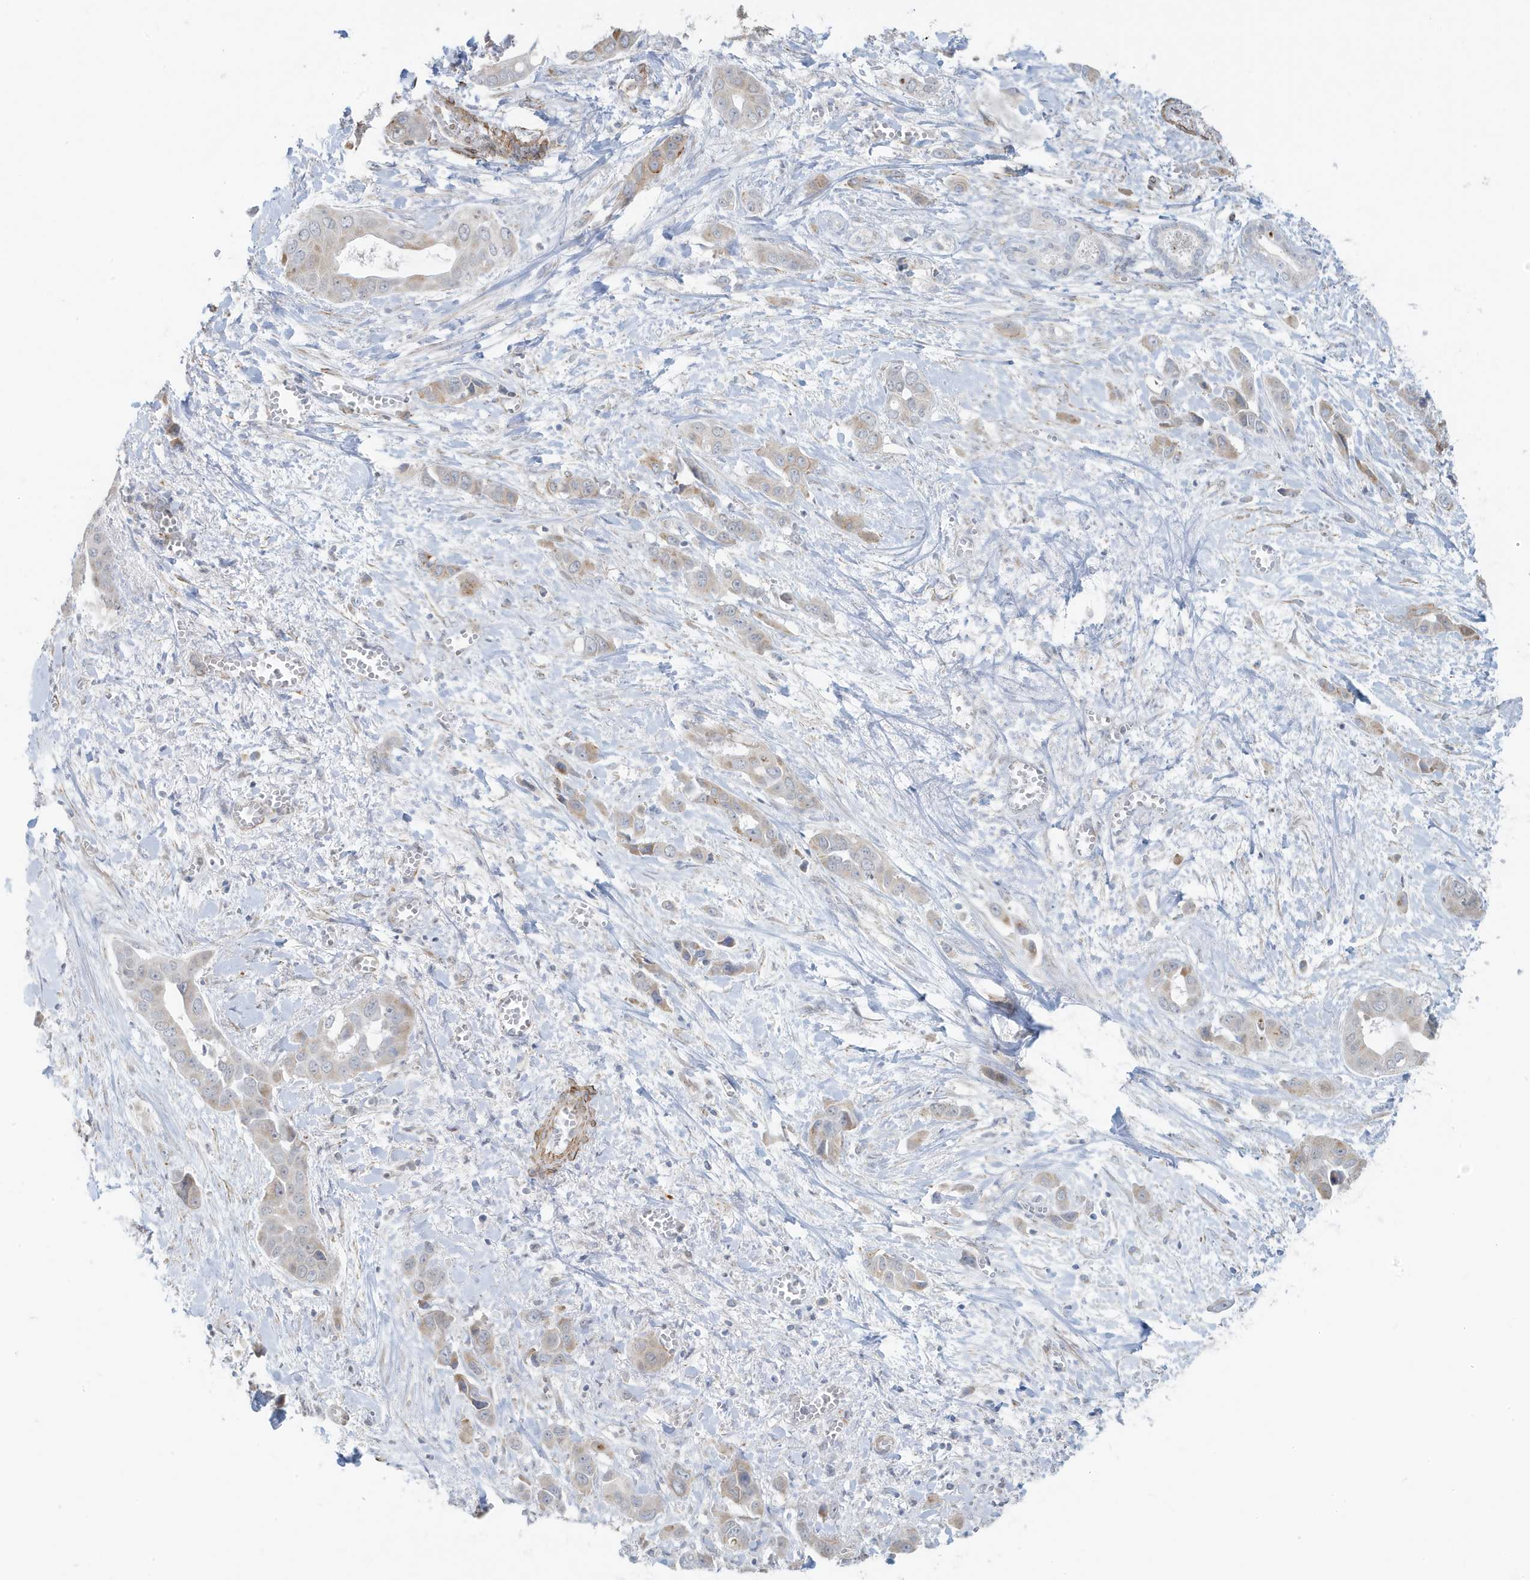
{"staining": {"intensity": "weak", "quantity": "25%-75%", "location": "cytoplasmic/membranous"}, "tissue": "liver cancer", "cell_type": "Tumor cells", "image_type": "cancer", "snomed": [{"axis": "morphology", "description": "Cholangiocarcinoma"}, {"axis": "topography", "description": "Liver"}], "caption": "Cholangiocarcinoma (liver) stained with DAB immunohistochemistry (IHC) demonstrates low levels of weak cytoplasmic/membranous staining in about 25%-75% of tumor cells. (DAB (3,3'-diaminobenzidine) = brown stain, brightfield microscopy at high magnification).", "gene": "CHCHD4", "patient": {"sex": "female", "age": 52}}